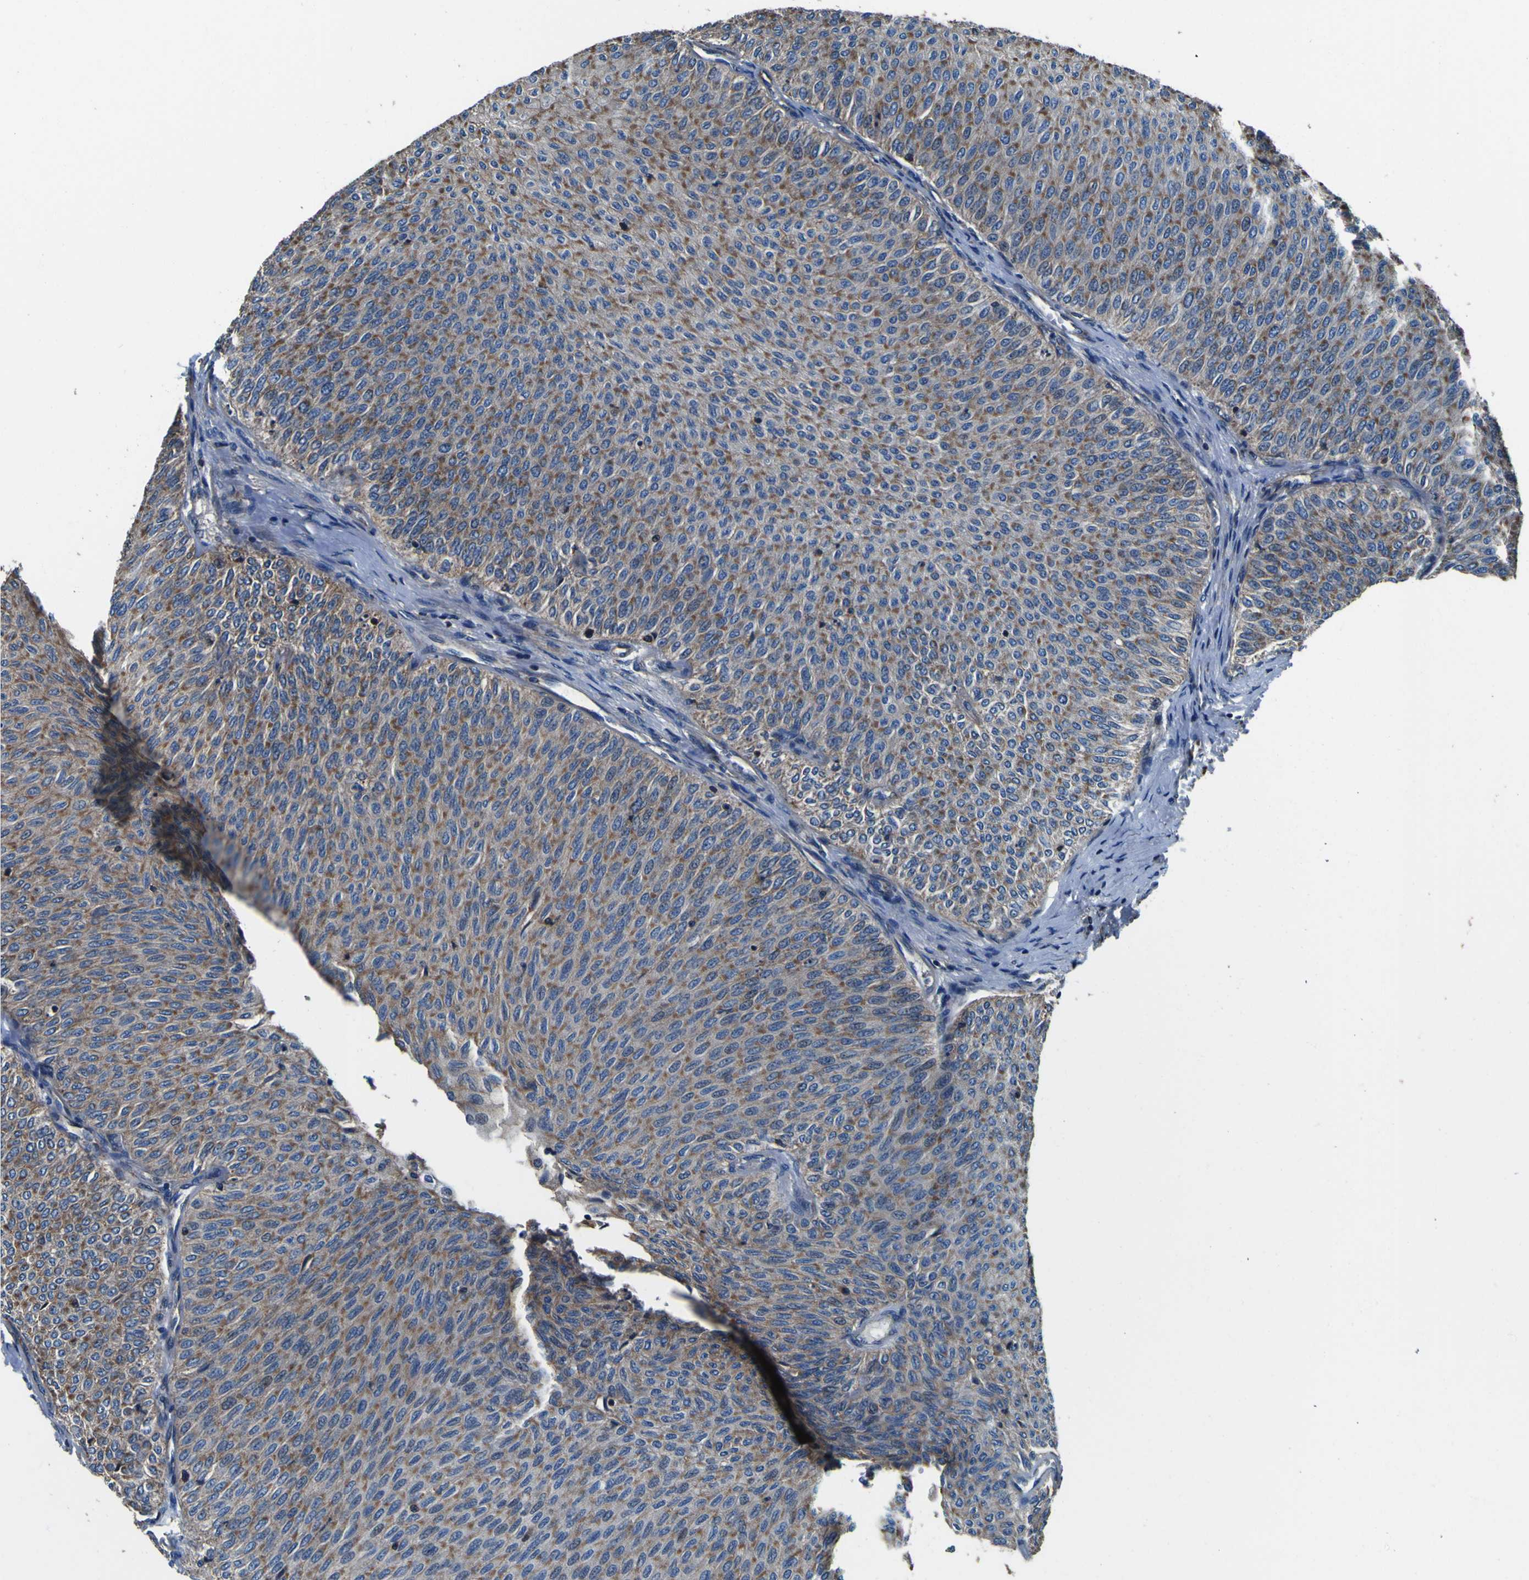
{"staining": {"intensity": "moderate", "quantity": ">75%", "location": "cytoplasmic/membranous"}, "tissue": "urothelial cancer", "cell_type": "Tumor cells", "image_type": "cancer", "snomed": [{"axis": "morphology", "description": "Urothelial carcinoma, Low grade"}, {"axis": "topography", "description": "Urinary bladder"}], "caption": "Immunohistochemistry of urothelial cancer shows medium levels of moderate cytoplasmic/membranous staining in approximately >75% of tumor cells. (Stains: DAB in brown, nuclei in blue, Microscopy: brightfield microscopy at high magnification).", "gene": "INPP5A", "patient": {"sex": "male", "age": 78}}